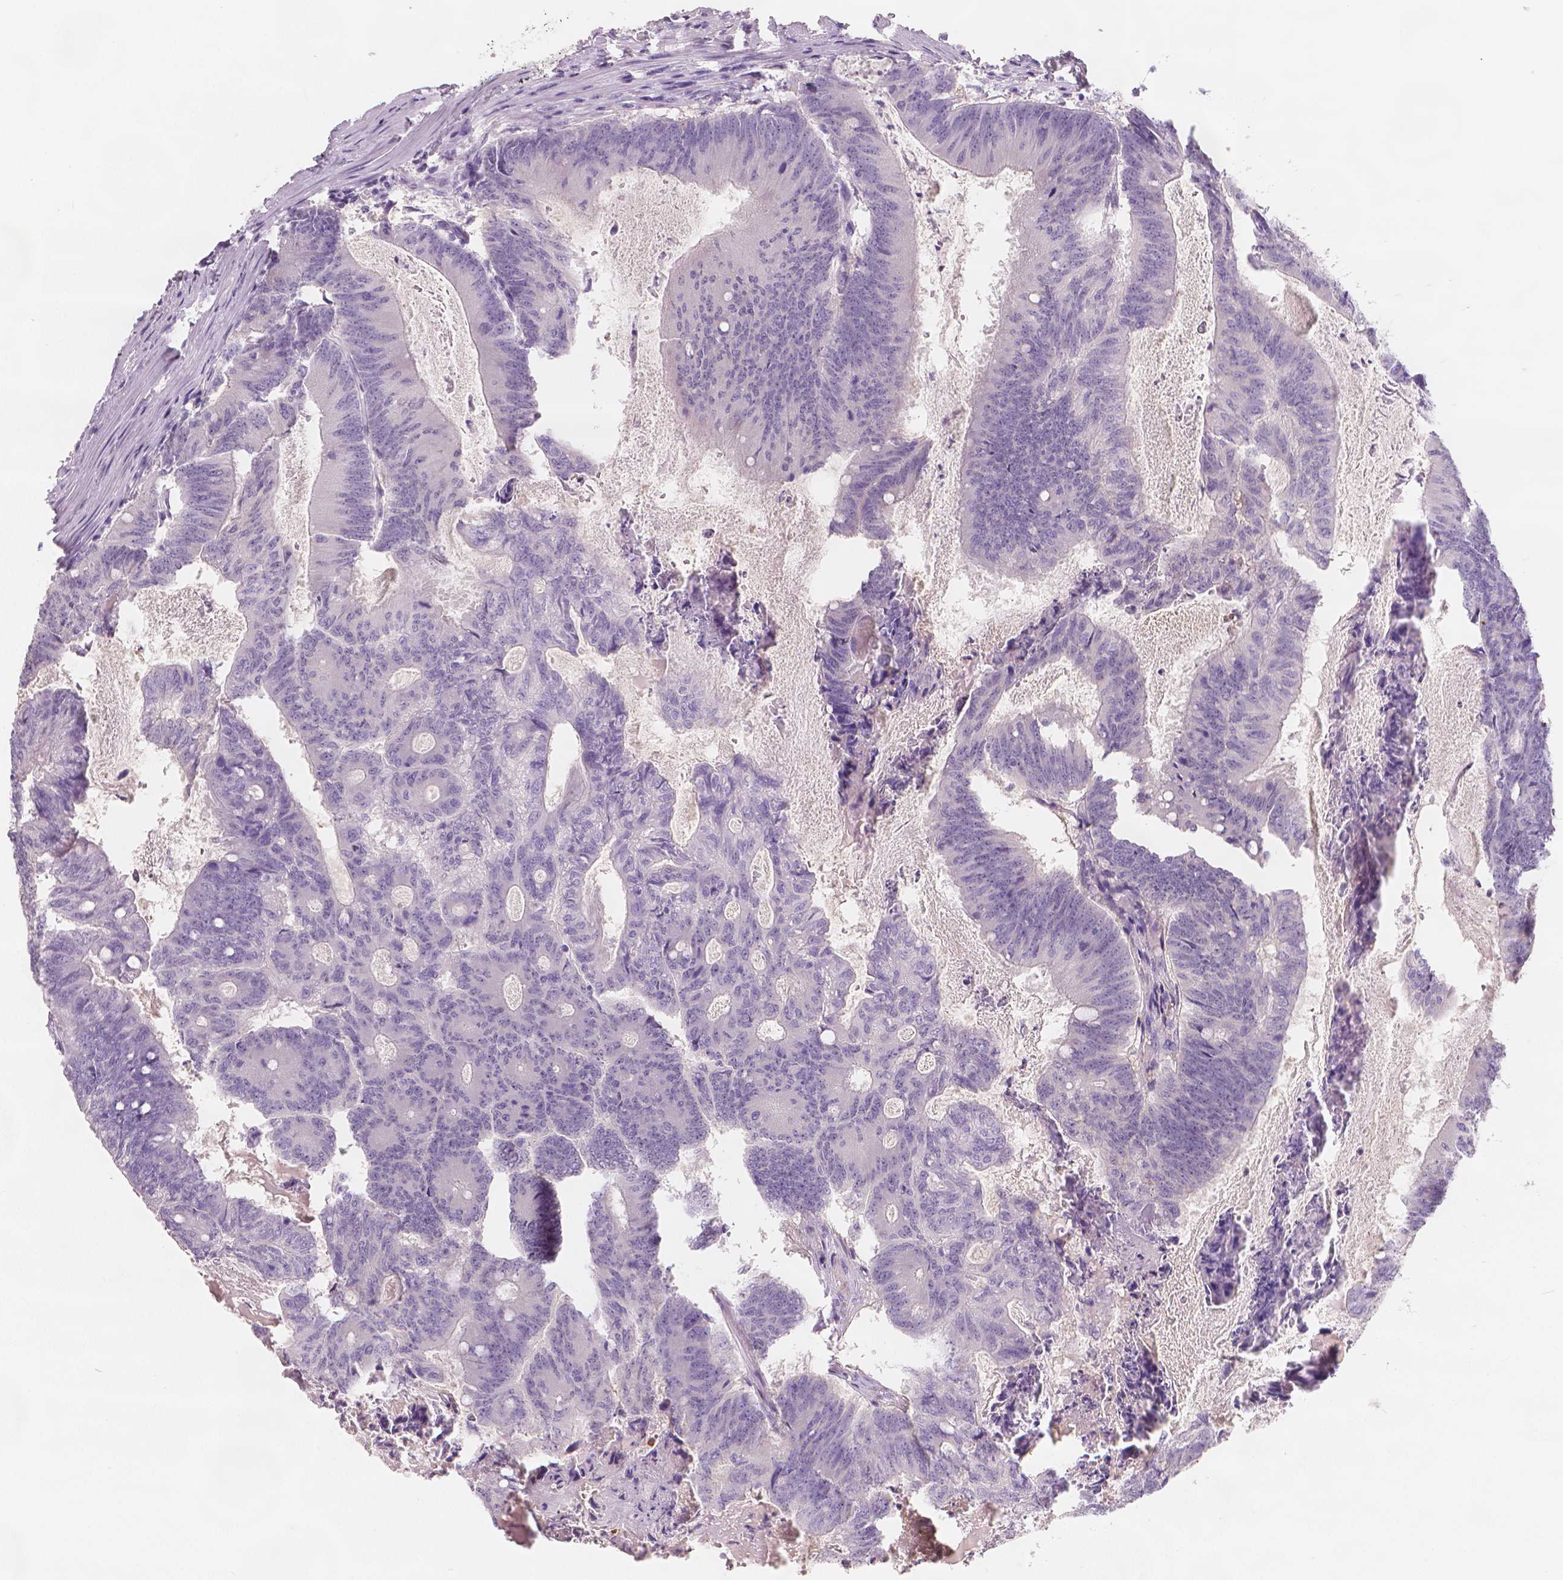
{"staining": {"intensity": "negative", "quantity": "none", "location": "none"}, "tissue": "colorectal cancer", "cell_type": "Tumor cells", "image_type": "cancer", "snomed": [{"axis": "morphology", "description": "Adenocarcinoma, NOS"}, {"axis": "topography", "description": "Colon"}], "caption": "The micrograph demonstrates no significant staining in tumor cells of colorectal cancer.", "gene": "APOA4", "patient": {"sex": "female", "age": 70}}